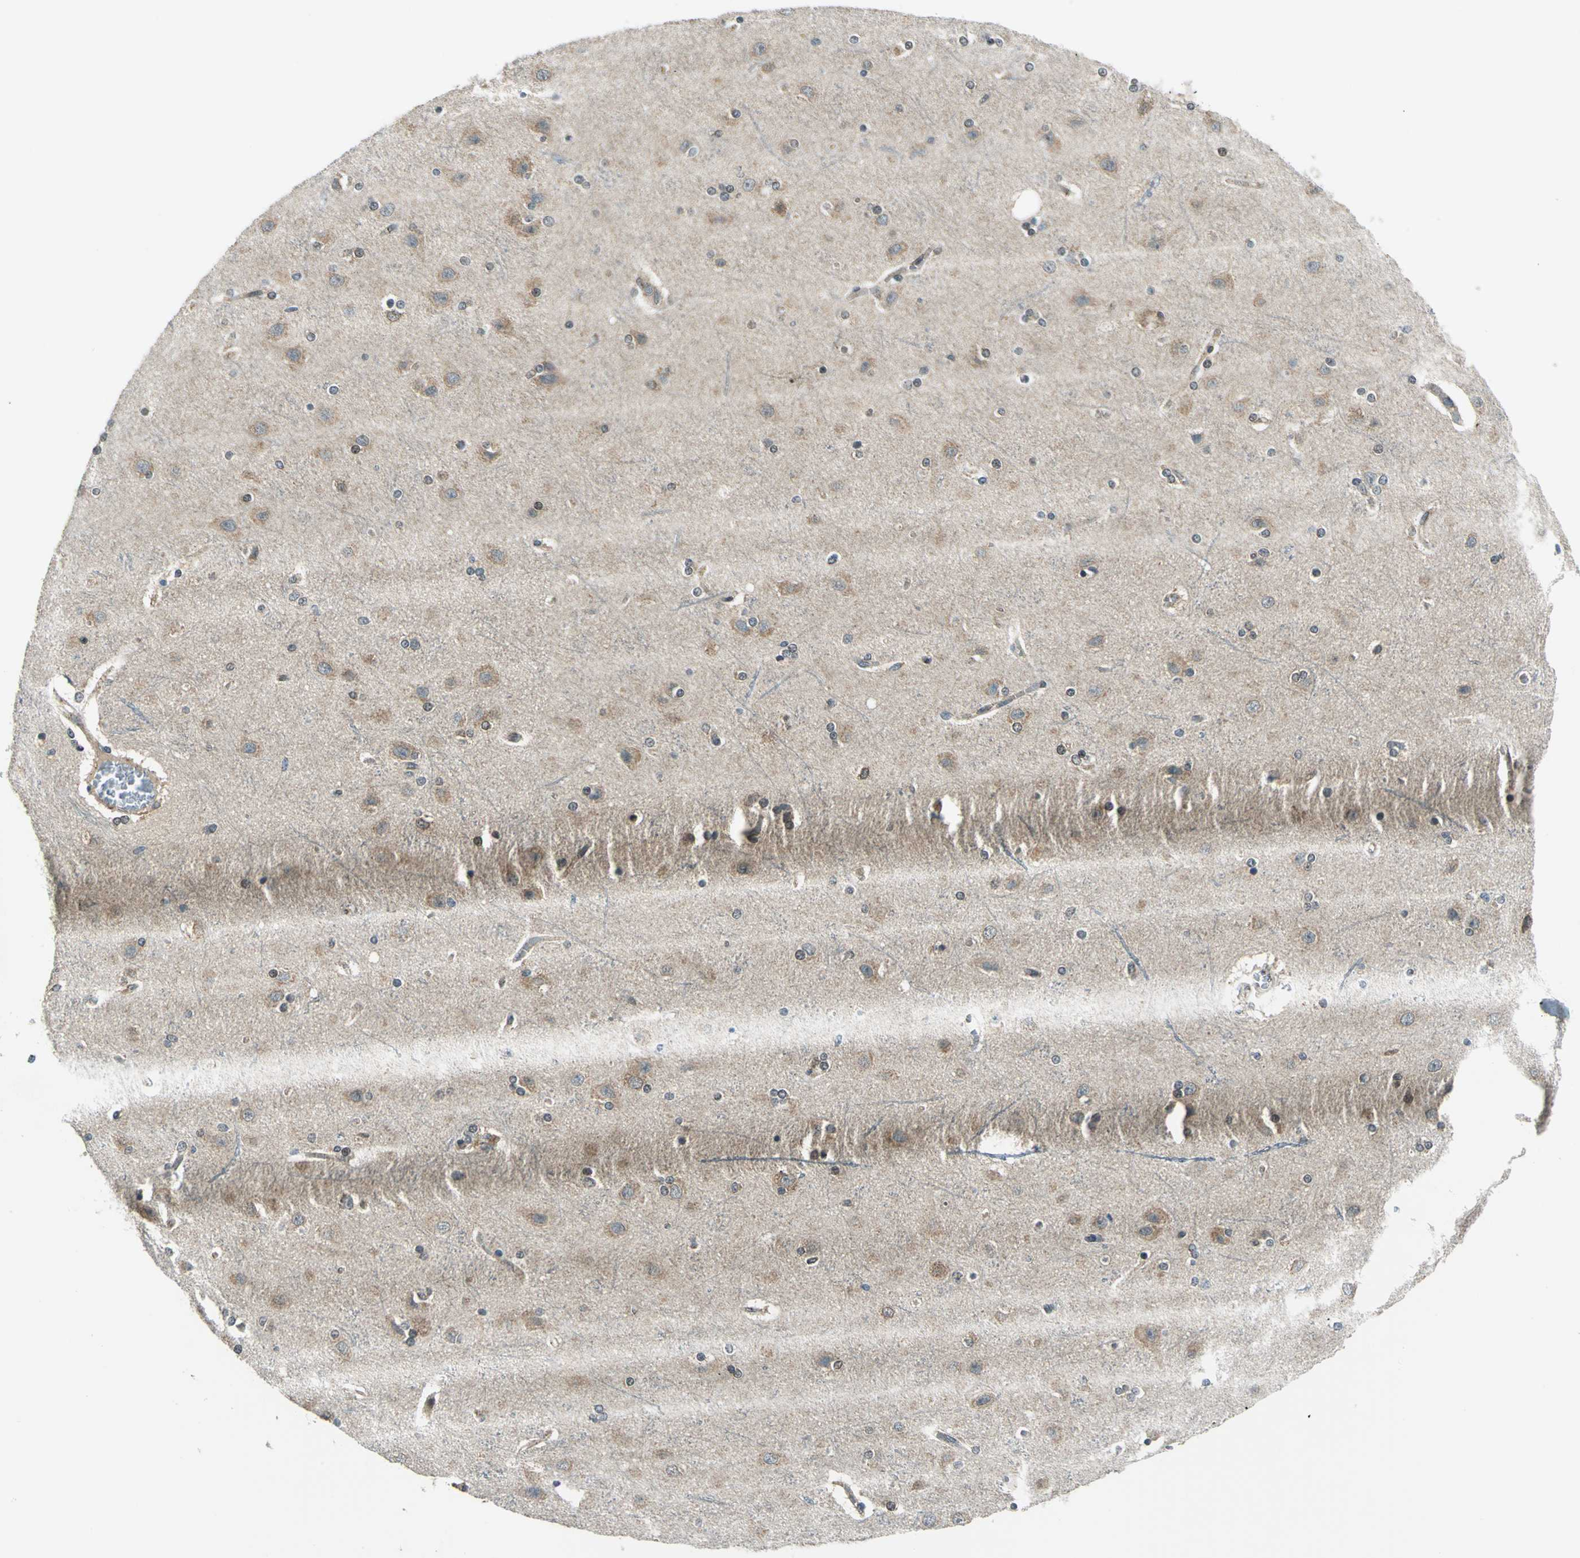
{"staining": {"intensity": "negative", "quantity": "none", "location": "none"}, "tissue": "cerebral cortex", "cell_type": "Endothelial cells", "image_type": "normal", "snomed": [{"axis": "morphology", "description": "Normal tissue, NOS"}, {"axis": "topography", "description": "Cerebral cortex"}], "caption": "A high-resolution micrograph shows immunohistochemistry staining of normal cerebral cortex, which displays no significant staining in endothelial cells.", "gene": "NUDT2", "patient": {"sex": "female", "age": 54}}